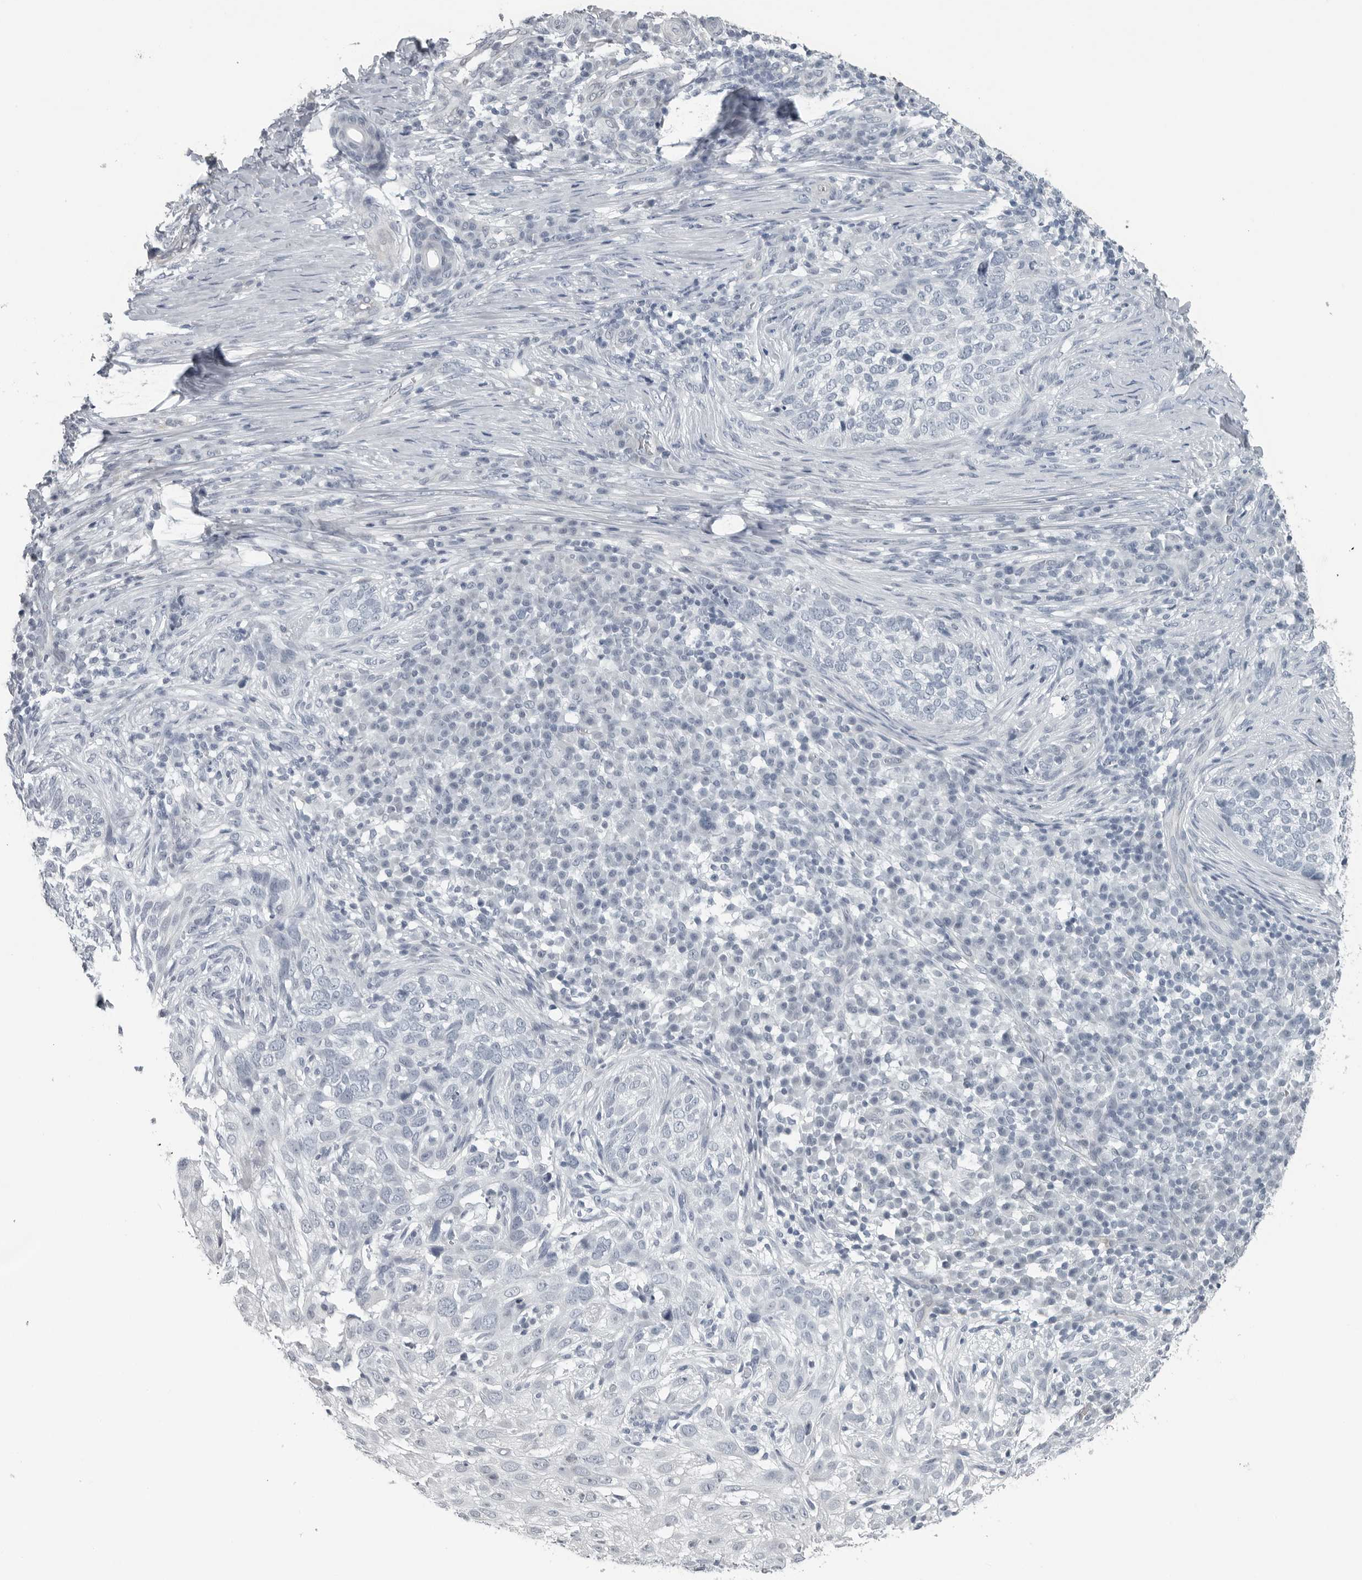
{"staining": {"intensity": "negative", "quantity": "none", "location": "none"}, "tissue": "skin cancer", "cell_type": "Tumor cells", "image_type": "cancer", "snomed": [{"axis": "morphology", "description": "Basal cell carcinoma"}, {"axis": "topography", "description": "Skin"}], "caption": "IHC of skin basal cell carcinoma shows no positivity in tumor cells.", "gene": "OPLAH", "patient": {"sex": "female", "age": 64}}